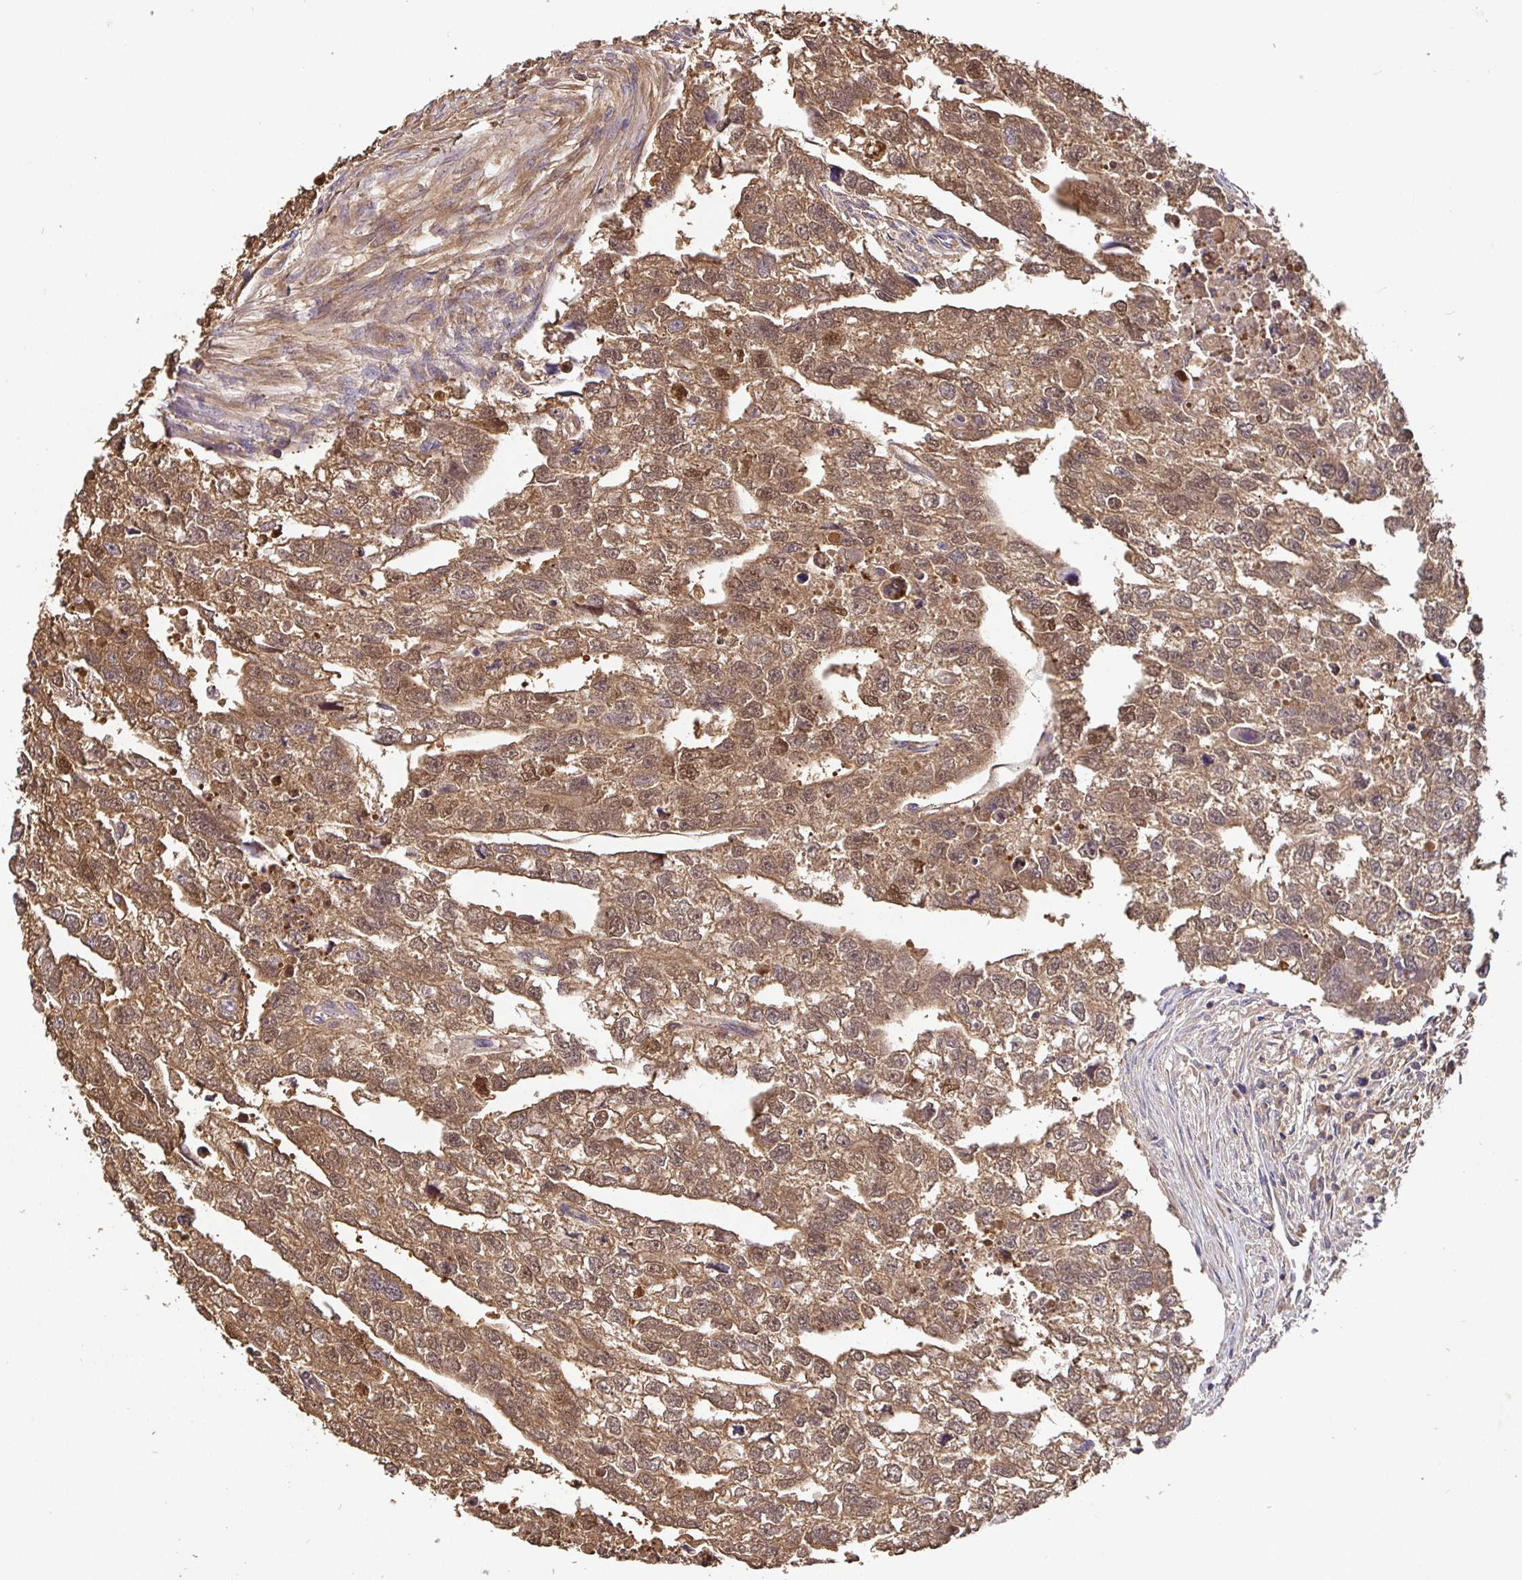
{"staining": {"intensity": "moderate", "quantity": ">75%", "location": "cytoplasmic/membranous,nuclear"}, "tissue": "testis cancer", "cell_type": "Tumor cells", "image_type": "cancer", "snomed": [{"axis": "morphology", "description": "Carcinoma, Embryonal, NOS"}, {"axis": "morphology", "description": "Teratoma, malignant, NOS"}, {"axis": "topography", "description": "Testis"}], "caption": "Immunohistochemical staining of testis cancer (malignant teratoma) demonstrates moderate cytoplasmic/membranous and nuclear protein staining in about >75% of tumor cells.", "gene": "SHISA4", "patient": {"sex": "male", "age": 44}}